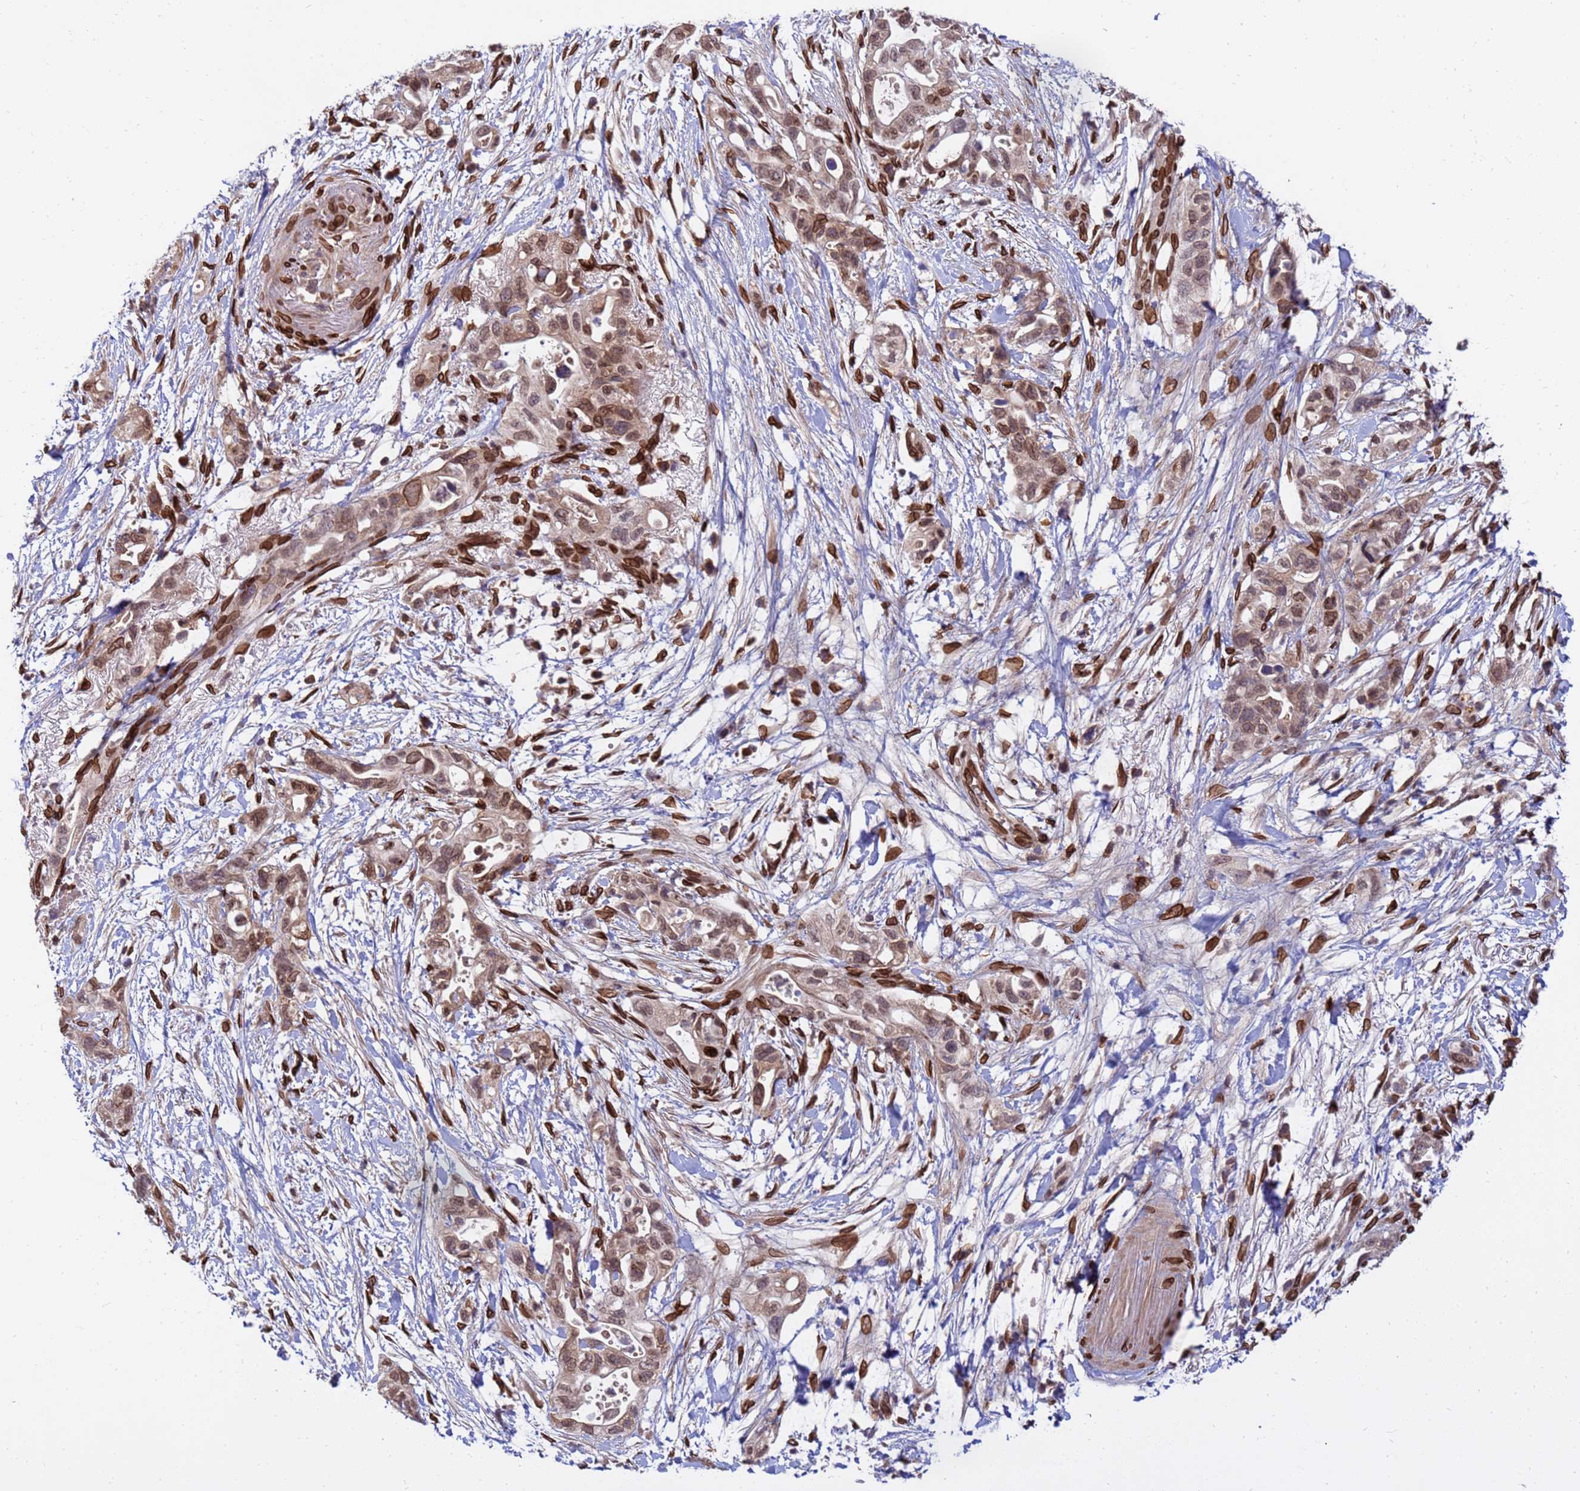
{"staining": {"intensity": "moderate", "quantity": ">75%", "location": "nuclear"}, "tissue": "pancreatic cancer", "cell_type": "Tumor cells", "image_type": "cancer", "snomed": [{"axis": "morphology", "description": "Adenocarcinoma, NOS"}, {"axis": "topography", "description": "Pancreas"}], "caption": "IHC of adenocarcinoma (pancreatic) exhibits medium levels of moderate nuclear expression in approximately >75% of tumor cells. Immunohistochemistry stains the protein in brown and the nuclei are stained blue.", "gene": "GPR135", "patient": {"sex": "female", "age": 72}}